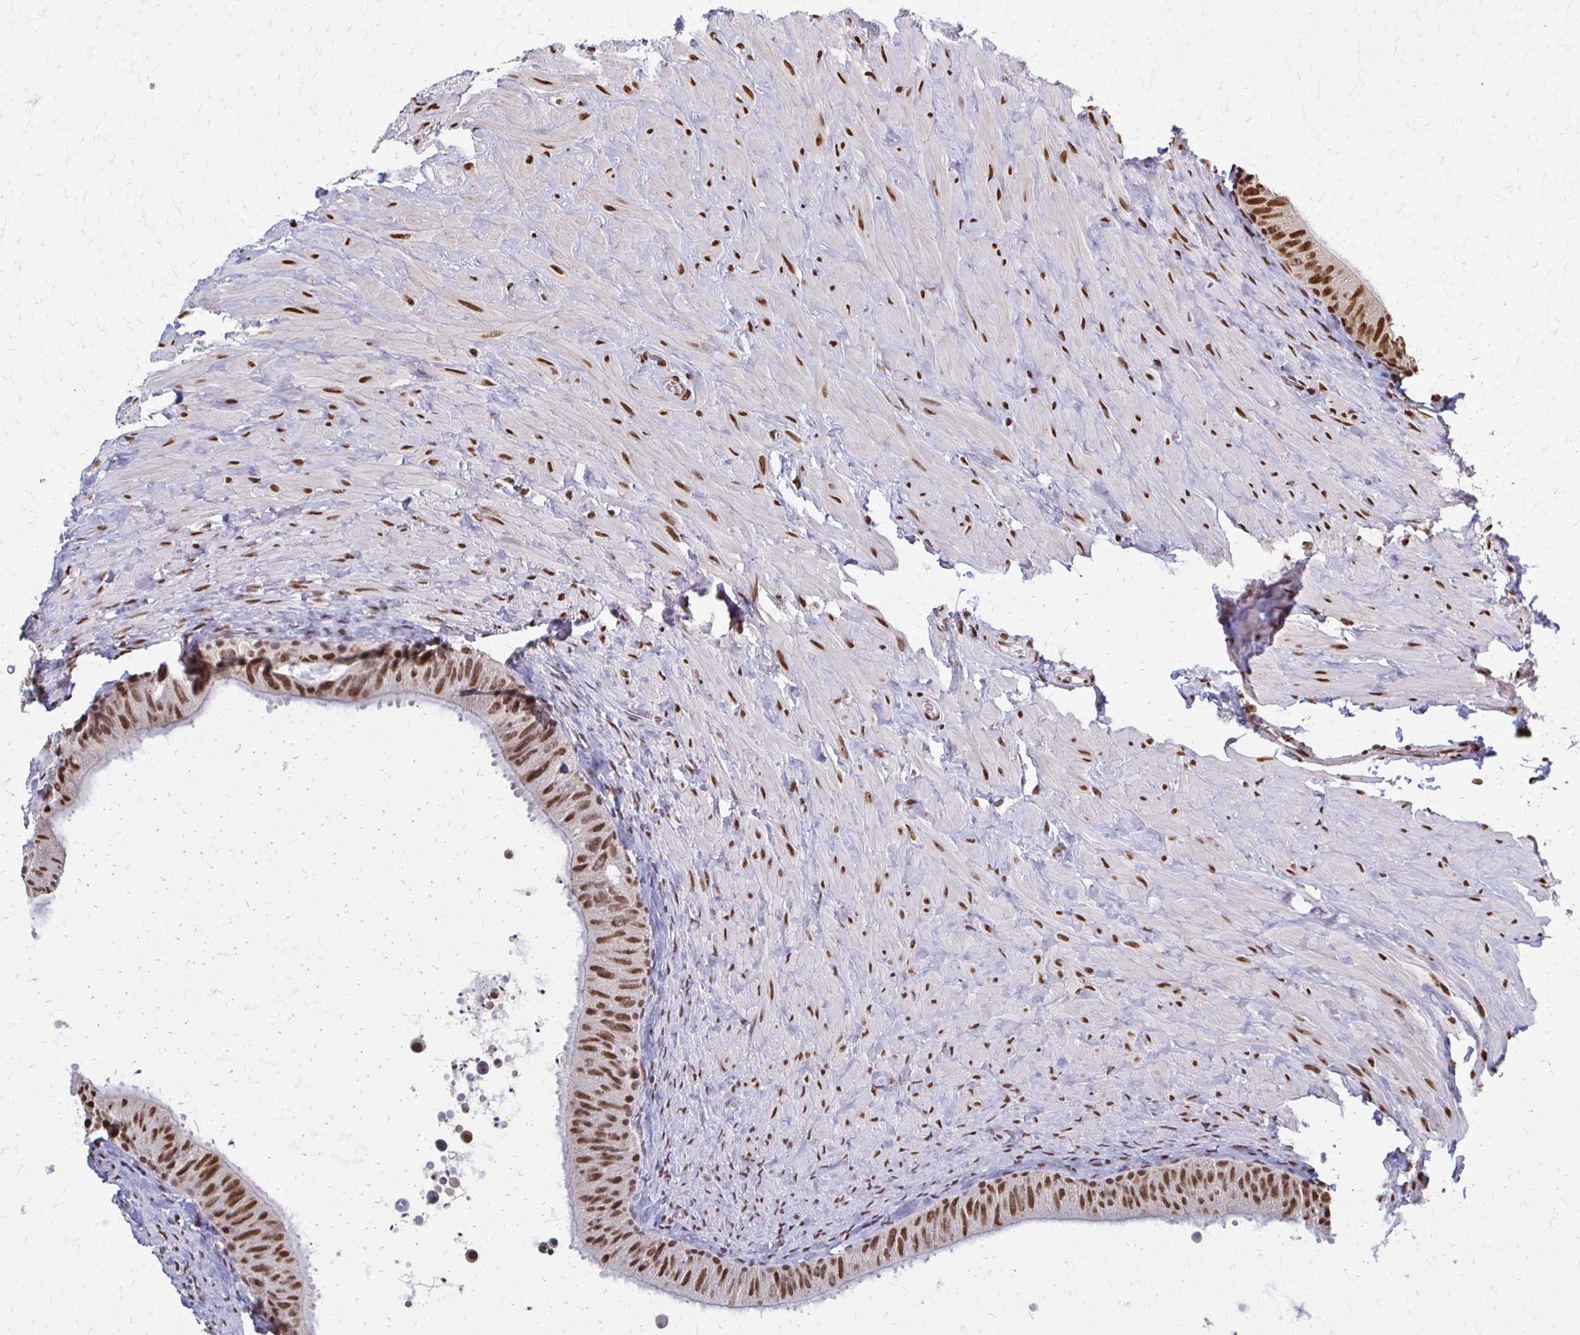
{"staining": {"intensity": "strong", "quantity": ">75%", "location": "nuclear"}, "tissue": "epididymis", "cell_type": "Glandular cells", "image_type": "normal", "snomed": [{"axis": "morphology", "description": "Normal tissue, NOS"}, {"axis": "topography", "description": "Epididymis, spermatic cord, NOS"}, {"axis": "topography", "description": "Epididymis"}], "caption": "About >75% of glandular cells in normal human epididymis demonstrate strong nuclear protein staining as visualized by brown immunohistochemical staining.", "gene": "HOXA9", "patient": {"sex": "male", "age": 31}}